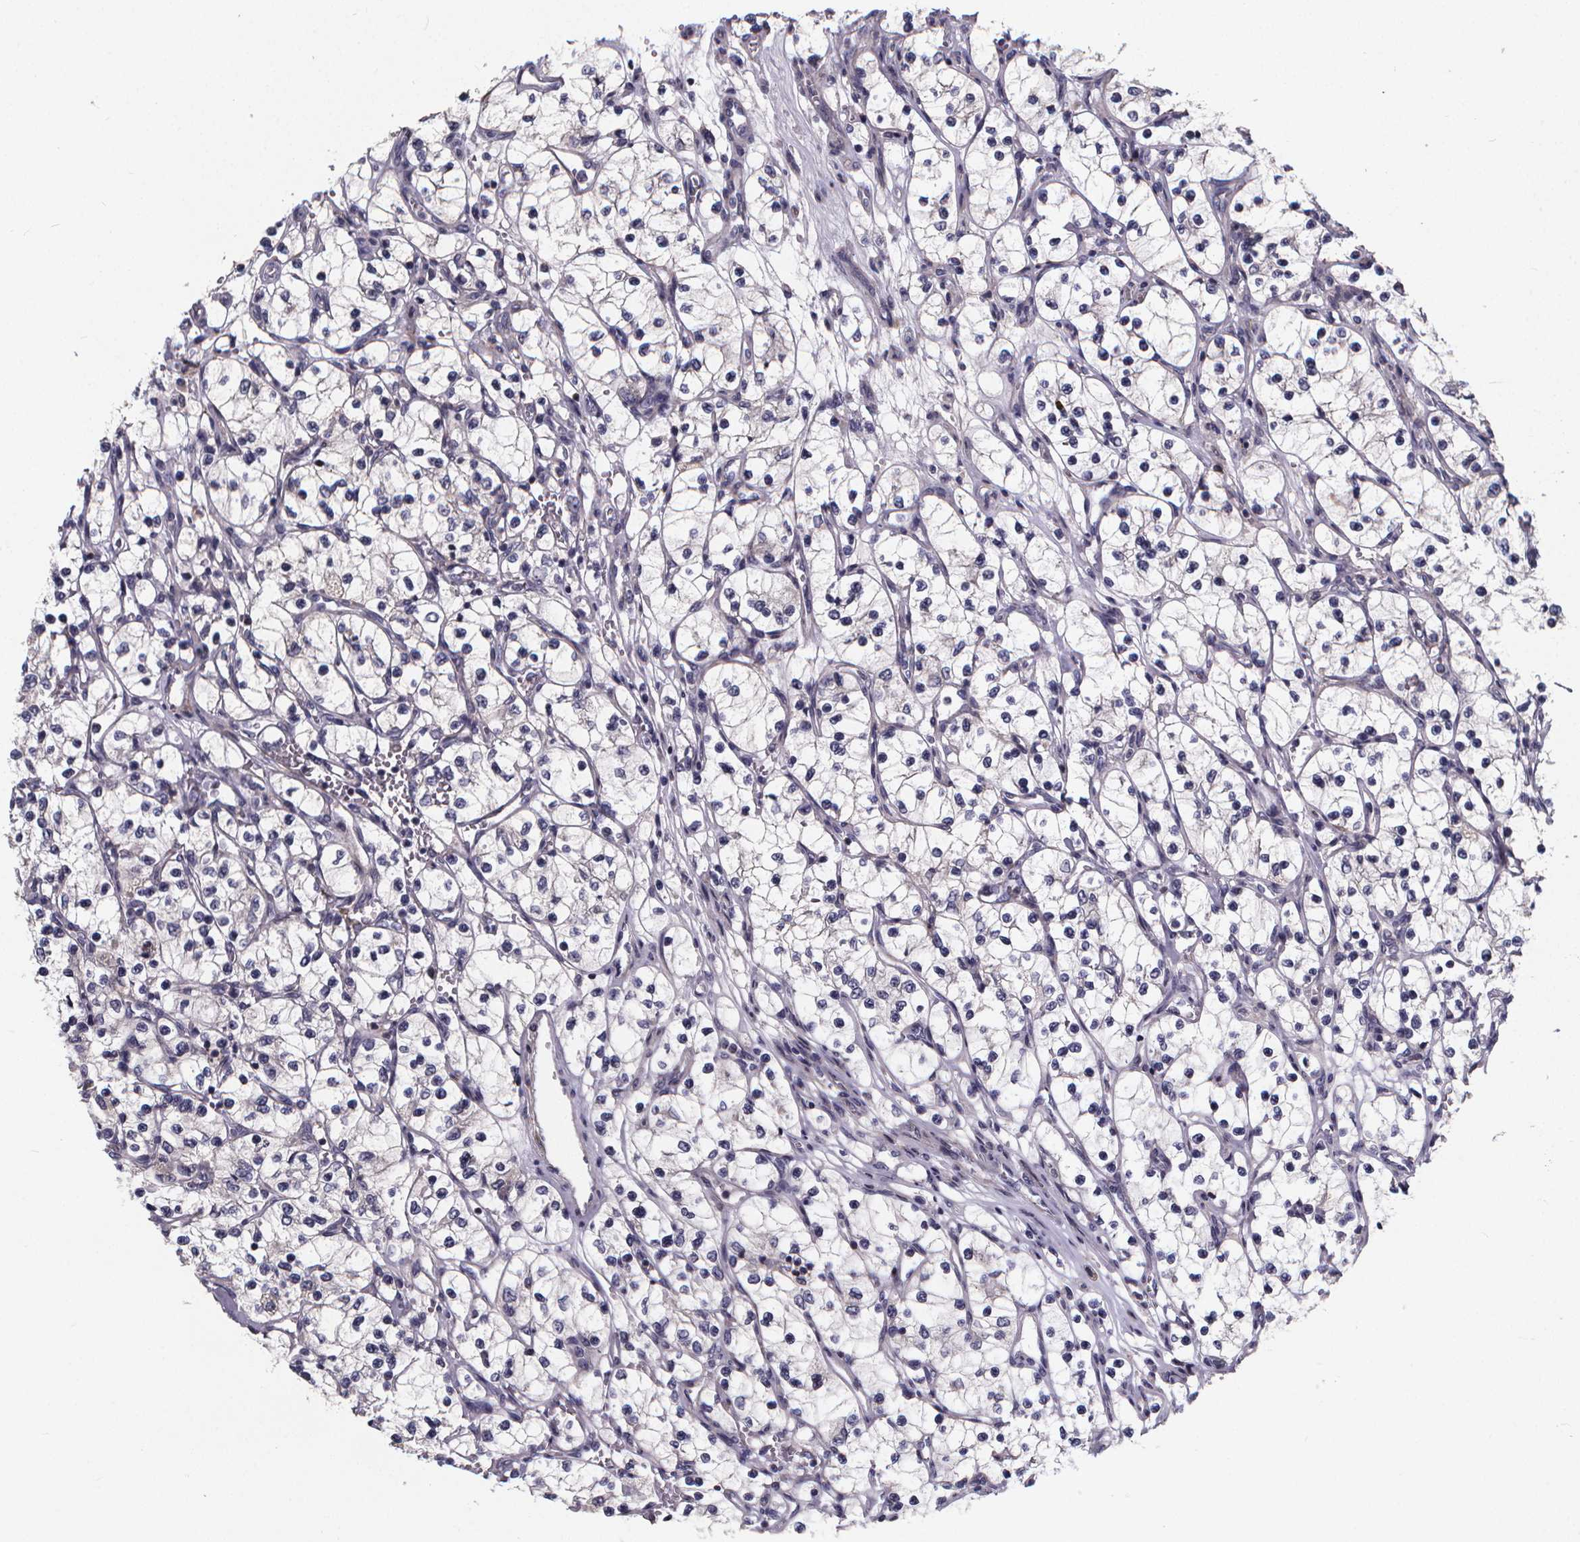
{"staining": {"intensity": "negative", "quantity": "none", "location": "none"}, "tissue": "renal cancer", "cell_type": "Tumor cells", "image_type": "cancer", "snomed": [{"axis": "morphology", "description": "Adenocarcinoma, NOS"}, {"axis": "topography", "description": "Kidney"}], "caption": "DAB immunohistochemical staining of renal cancer (adenocarcinoma) shows no significant positivity in tumor cells. (Brightfield microscopy of DAB immunohistochemistry (IHC) at high magnification).", "gene": "FBXW2", "patient": {"sex": "female", "age": 69}}